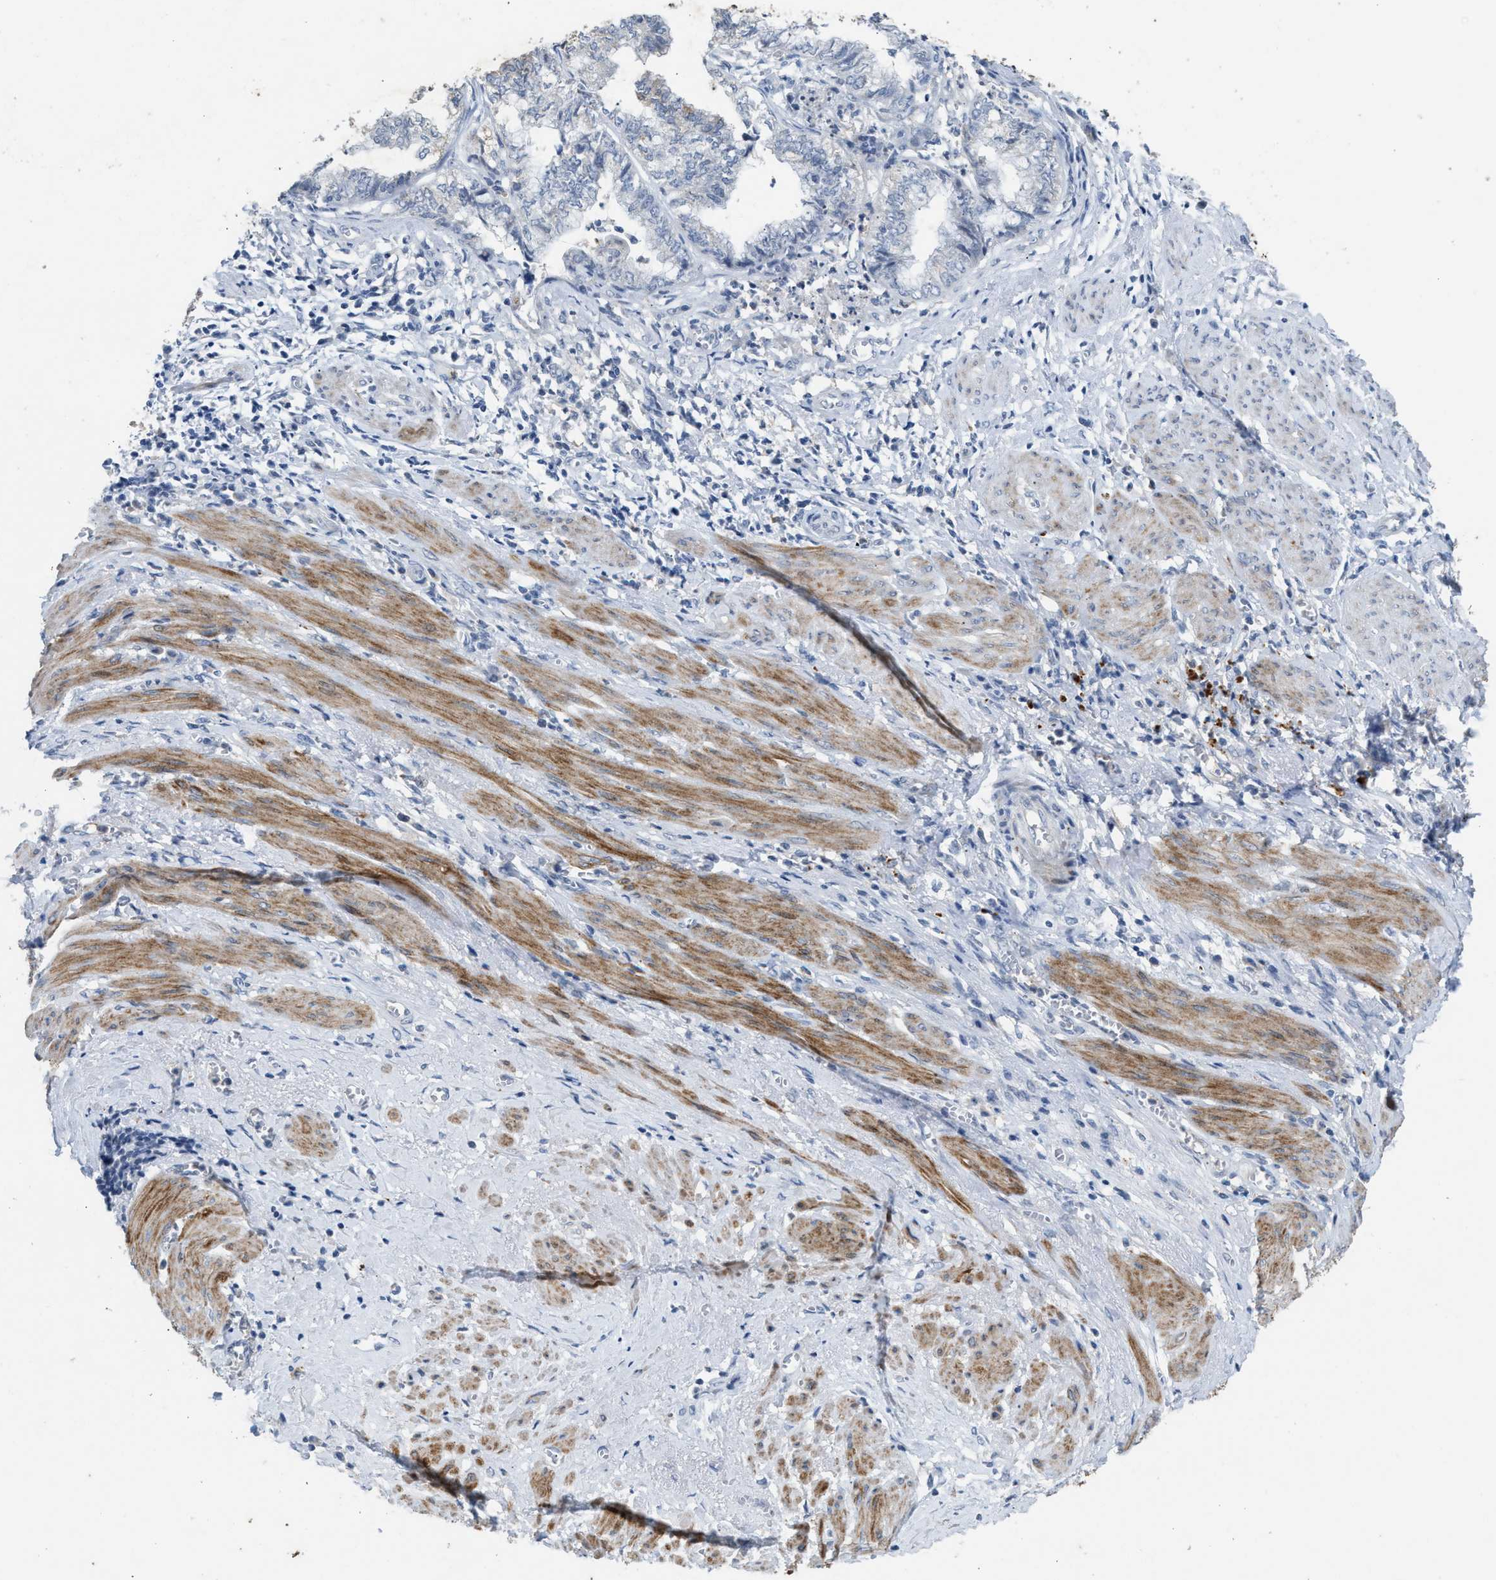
{"staining": {"intensity": "negative", "quantity": "none", "location": "none"}, "tissue": "endometrial cancer", "cell_type": "Tumor cells", "image_type": "cancer", "snomed": [{"axis": "morphology", "description": "Necrosis, NOS"}, {"axis": "morphology", "description": "Adenocarcinoma, NOS"}, {"axis": "topography", "description": "Endometrium"}], "caption": "This is an immunohistochemistry micrograph of human adenocarcinoma (endometrial). There is no expression in tumor cells.", "gene": "SLC5A5", "patient": {"sex": "female", "age": 79}}